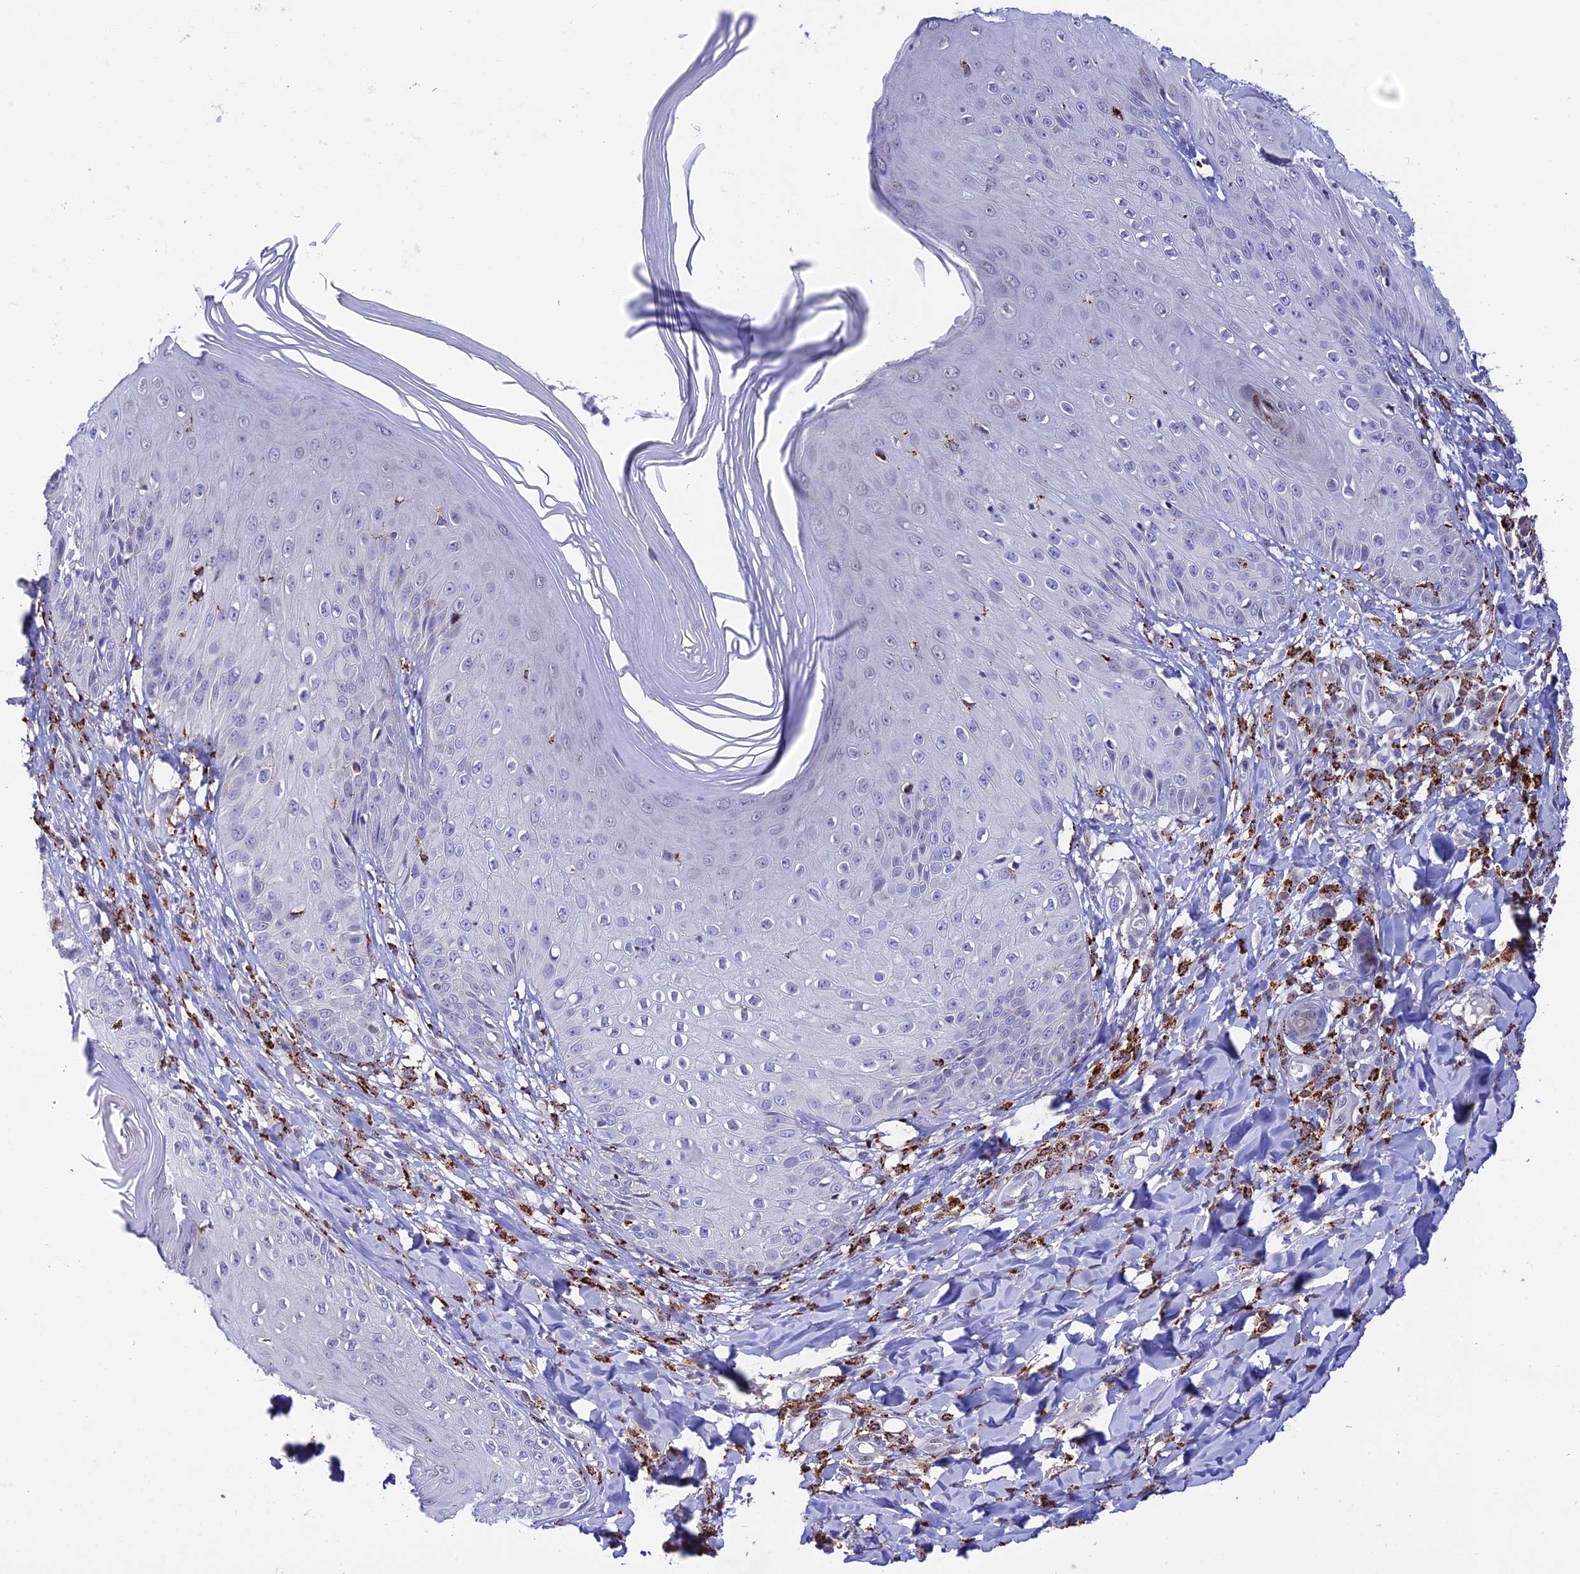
{"staining": {"intensity": "negative", "quantity": "none", "location": "none"}, "tissue": "skin", "cell_type": "Epidermal cells", "image_type": "normal", "snomed": [{"axis": "morphology", "description": "Normal tissue, NOS"}, {"axis": "morphology", "description": "Inflammation, NOS"}, {"axis": "topography", "description": "Soft tissue"}, {"axis": "topography", "description": "Anal"}], "caption": "Photomicrograph shows no significant protein expression in epidermal cells of benign skin. (DAB immunohistochemistry (IHC), high magnification).", "gene": "HIC1", "patient": {"sex": "female", "age": 15}}